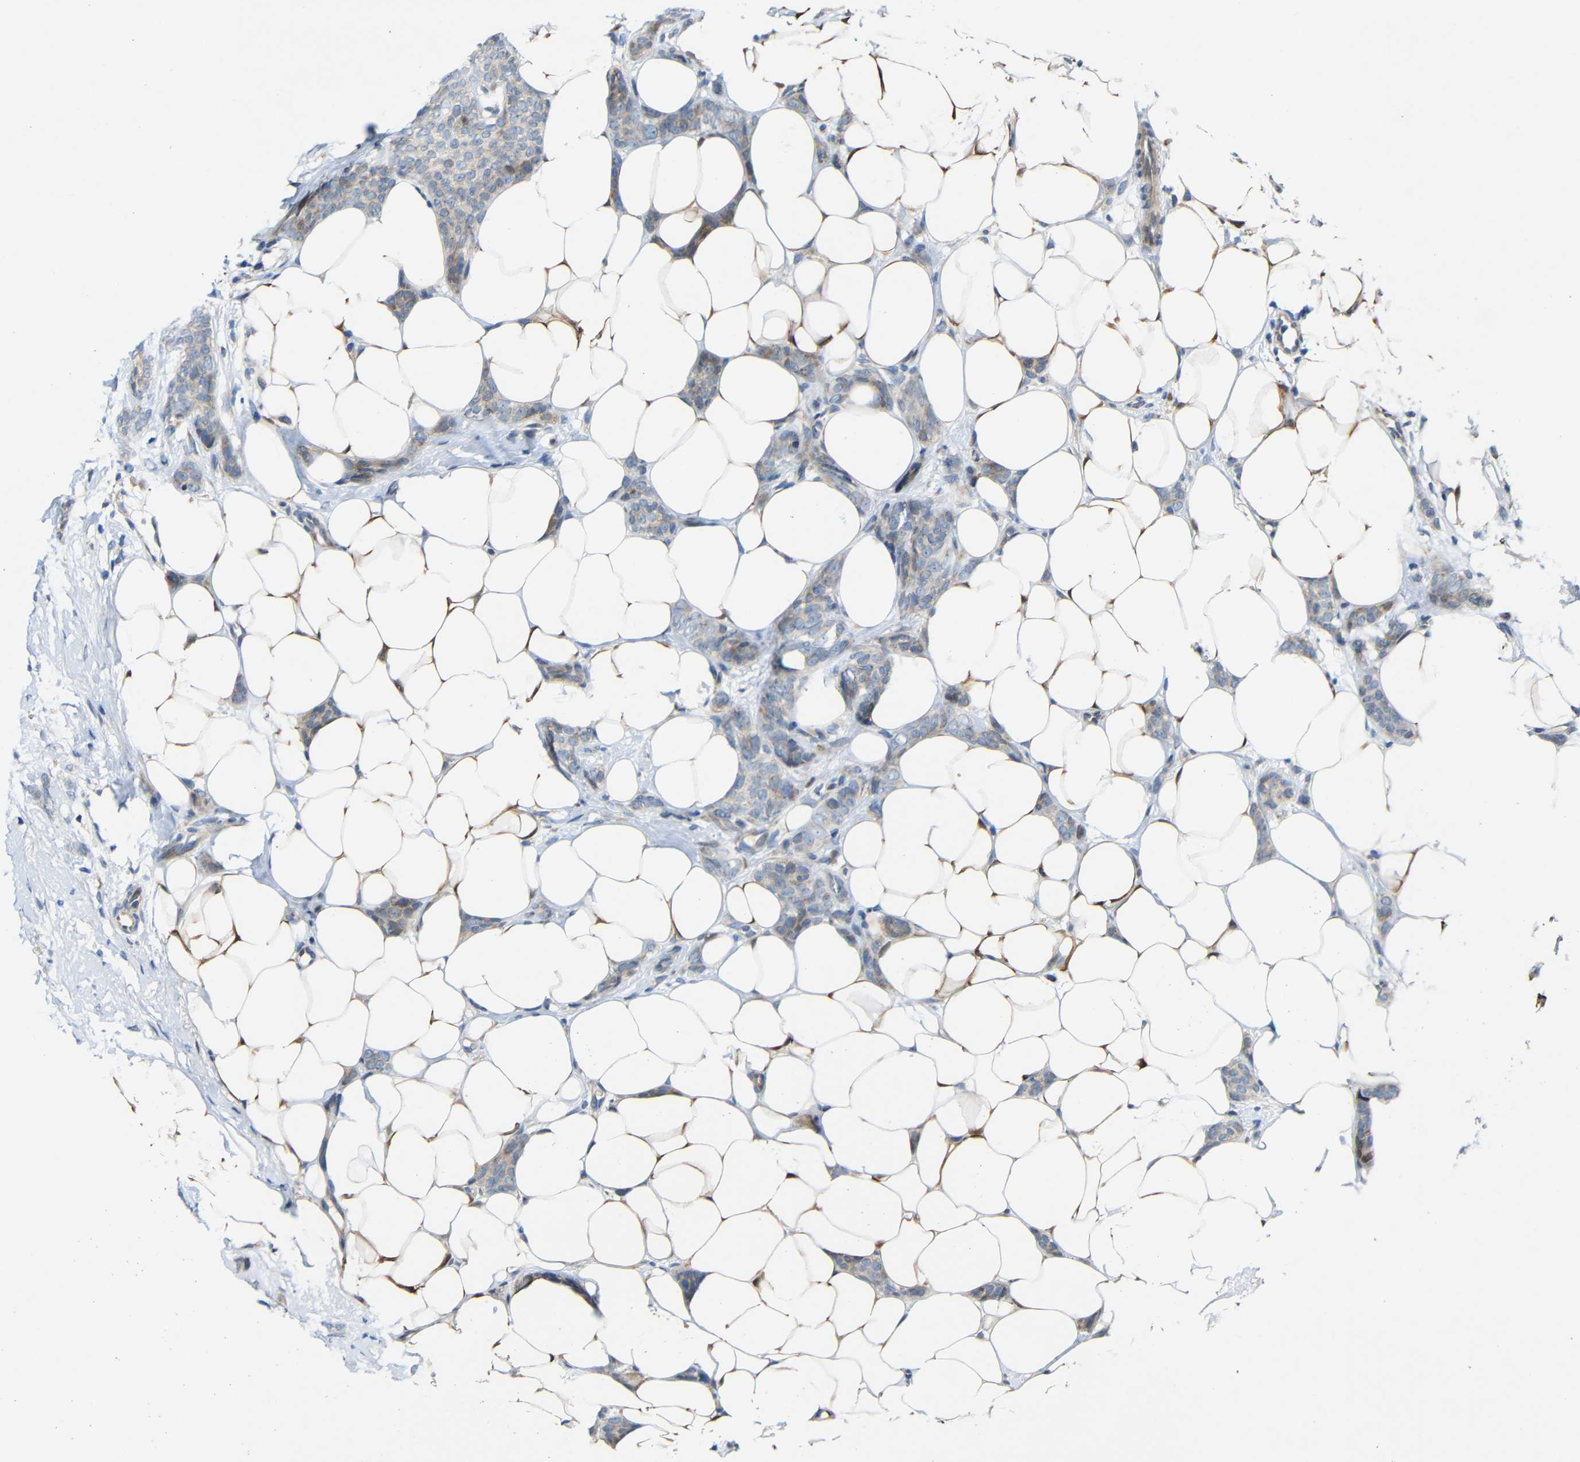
{"staining": {"intensity": "weak", "quantity": "<25%", "location": "cytoplasmic/membranous"}, "tissue": "breast cancer", "cell_type": "Tumor cells", "image_type": "cancer", "snomed": [{"axis": "morphology", "description": "Lobular carcinoma"}, {"axis": "topography", "description": "Skin"}, {"axis": "topography", "description": "Breast"}], "caption": "The micrograph shows no significant positivity in tumor cells of lobular carcinoma (breast). The staining was performed using DAB (3,3'-diaminobenzidine) to visualize the protein expression in brown, while the nuclei were stained in blue with hematoxylin (Magnification: 20x).", "gene": "TMEM25", "patient": {"sex": "female", "age": 46}}